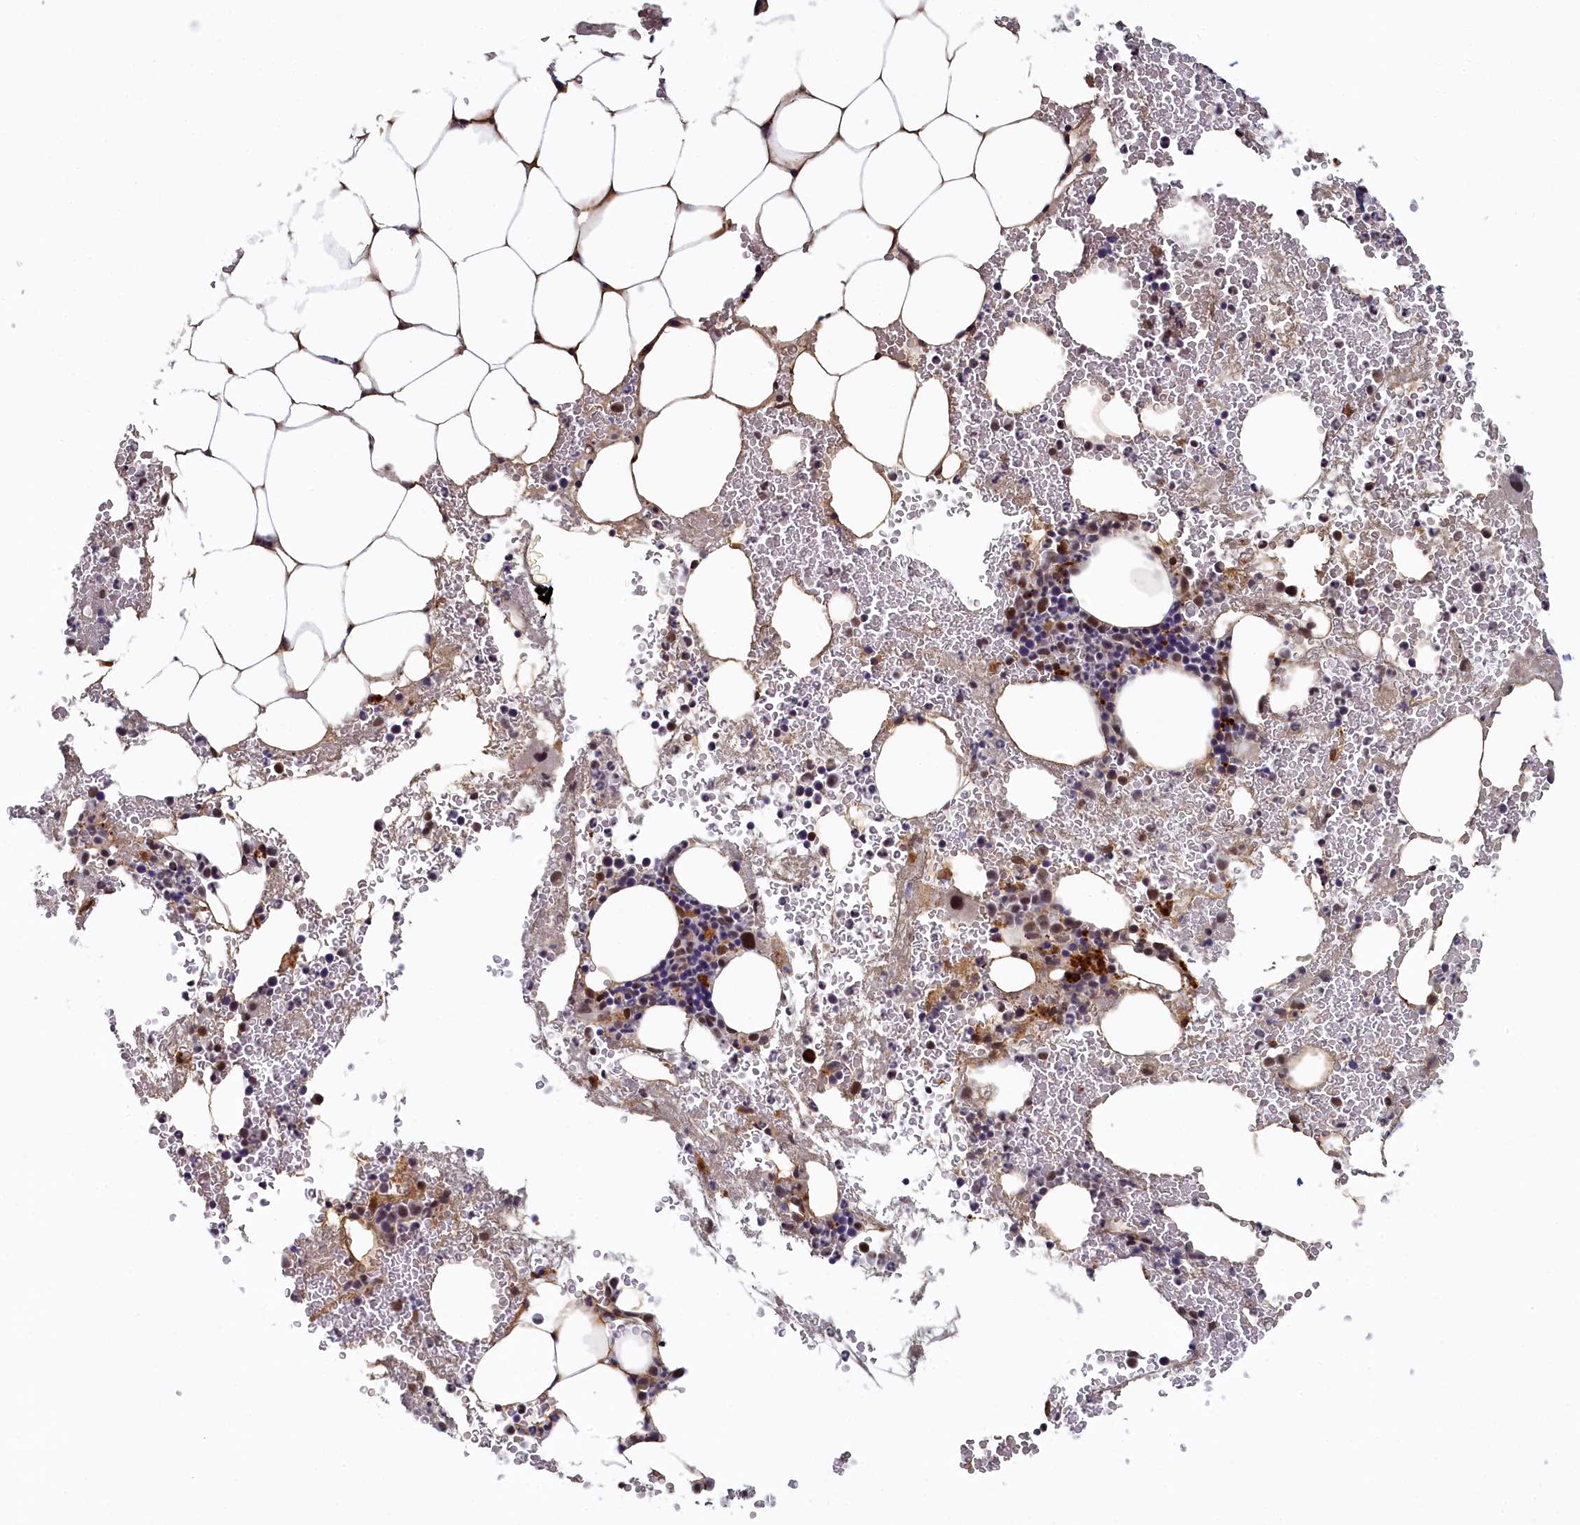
{"staining": {"intensity": "moderate", "quantity": "<25%", "location": "nuclear"}, "tissue": "bone marrow", "cell_type": "Hematopoietic cells", "image_type": "normal", "snomed": [{"axis": "morphology", "description": "Normal tissue, NOS"}, {"axis": "morphology", "description": "Inflammation, NOS"}, {"axis": "topography", "description": "Bone marrow"}], "caption": "This micrograph shows unremarkable bone marrow stained with immunohistochemistry to label a protein in brown. The nuclear of hematopoietic cells show moderate positivity for the protein. Nuclei are counter-stained blue.", "gene": "INTS14", "patient": {"sex": "female", "age": 78}}